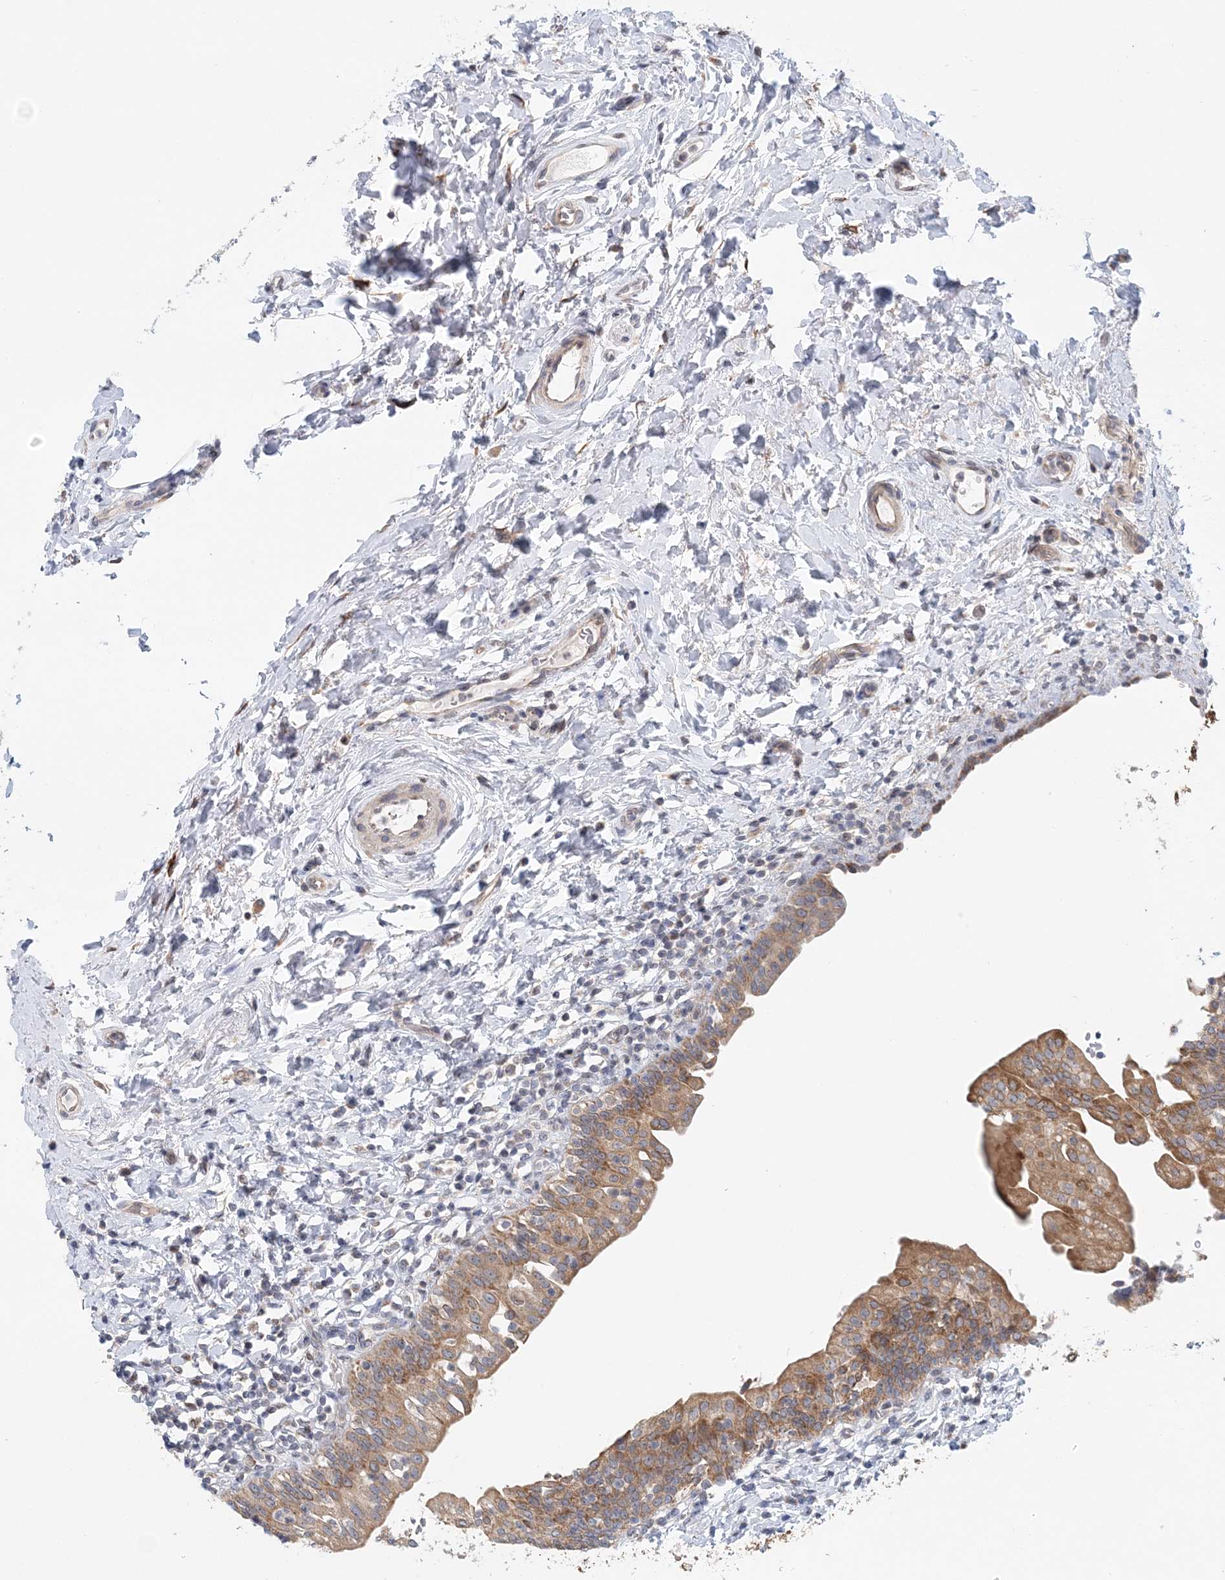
{"staining": {"intensity": "moderate", "quantity": ">75%", "location": "cytoplasmic/membranous"}, "tissue": "urinary bladder", "cell_type": "Urothelial cells", "image_type": "normal", "snomed": [{"axis": "morphology", "description": "Normal tissue, NOS"}, {"axis": "topography", "description": "Urinary bladder"}], "caption": "An immunohistochemistry (IHC) histopathology image of normal tissue is shown. Protein staining in brown labels moderate cytoplasmic/membranous positivity in urinary bladder within urothelial cells. (DAB IHC with brightfield microscopy, high magnification).", "gene": "PCYOX1L", "patient": {"sex": "male", "age": 83}}